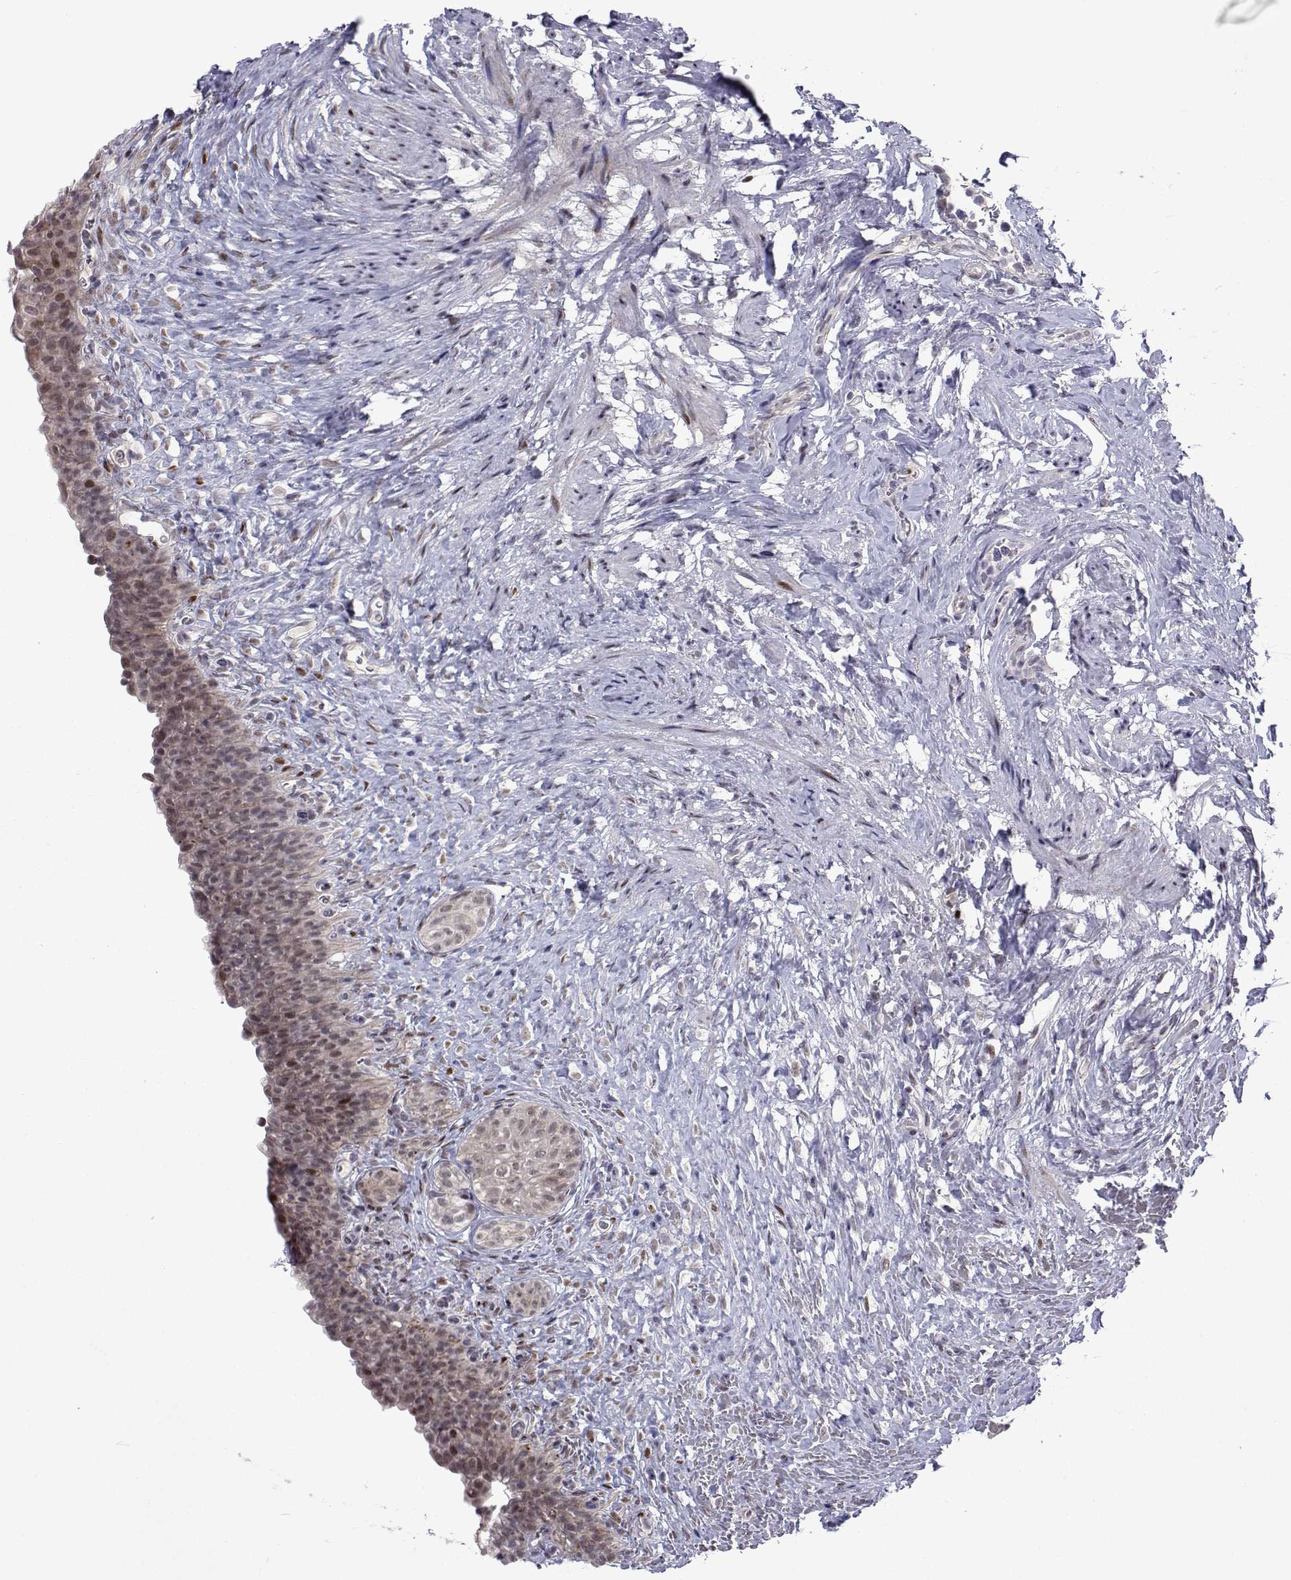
{"staining": {"intensity": "weak", "quantity": "25%-75%", "location": "cytoplasmic/membranous,nuclear"}, "tissue": "urinary bladder", "cell_type": "Urothelial cells", "image_type": "normal", "snomed": [{"axis": "morphology", "description": "Normal tissue, NOS"}, {"axis": "topography", "description": "Urinary bladder"}, {"axis": "topography", "description": "Prostate"}], "caption": "IHC micrograph of unremarkable human urinary bladder stained for a protein (brown), which demonstrates low levels of weak cytoplasmic/membranous,nuclear expression in approximately 25%-75% of urothelial cells.", "gene": "EFCAB3", "patient": {"sex": "male", "age": 76}}